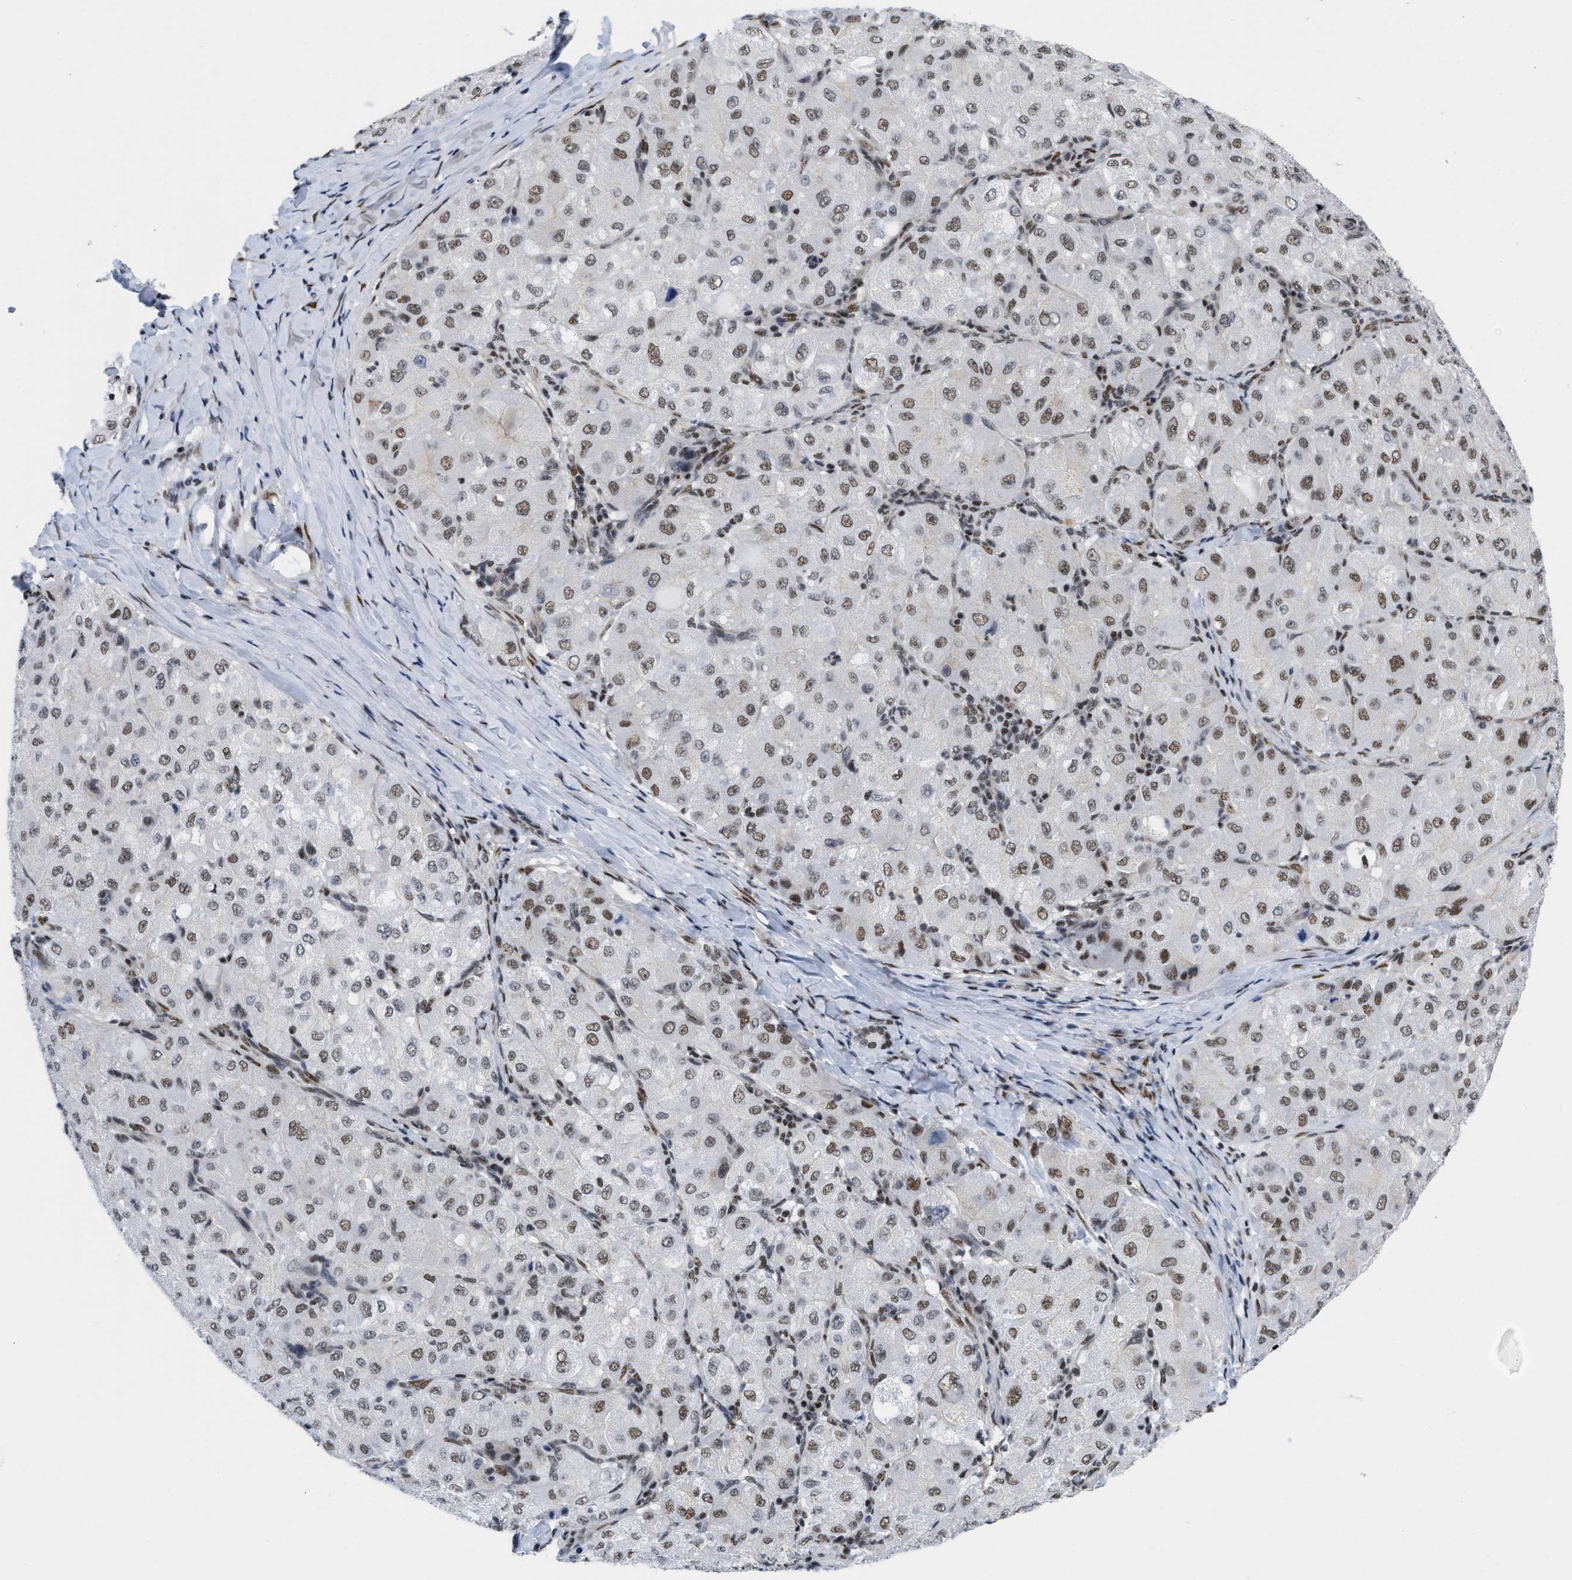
{"staining": {"intensity": "moderate", "quantity": ">75%", "location": "nuclear"}, "tissue": "liver cancer", "cell_type": "Tumor cells", "image_type": "cancer", "snomed": [{"axis": "morphology", "description": "Carcinoma, Hepatocellular, NOS"}, {"axis": "topography", "description": "Liver"}], "caption": "An image of liver hepatocellular carcinoma stained for a protein demonstrates moderate nuclear brown staining in tumor cells.", "gene": "MIER1", "patient": {"sex": "male", "age": 80}}